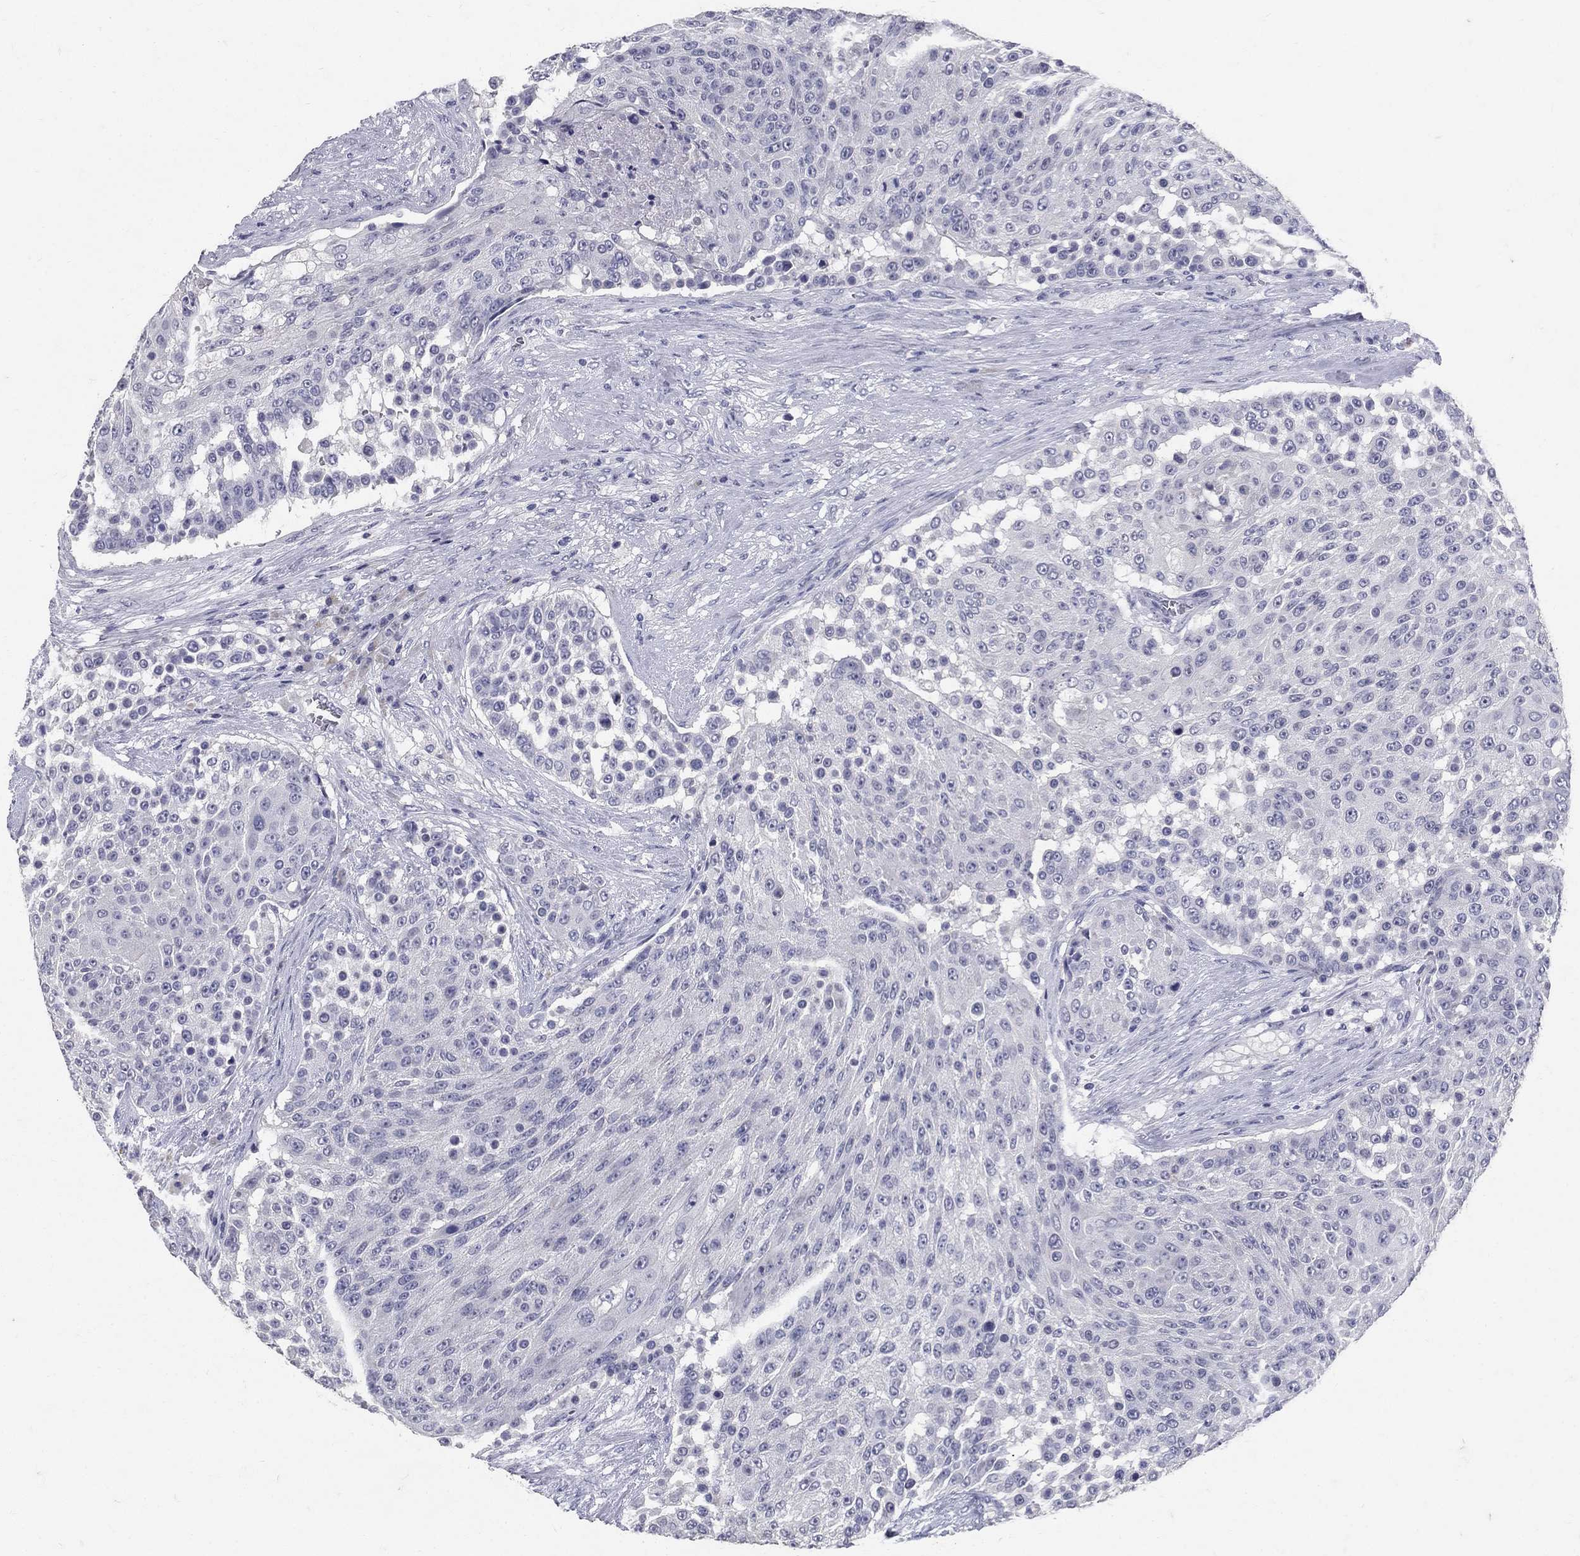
{"staining": {"intensity": "negative", "quantity": "none", "location": "none"}, "tissue": "urothelial cancer", "cell_type": "Tumor cells", "image_type": "cancer", "snomed": [{"axis": "morphology", "description": "Urothelial carcinoma, High grade"}, {"axis": "topography", "description": "Urinary bladder"}], "caption": "A micrograph of human urothelial cancer is negative for staining in tumor cells.", "gene": "POMC", "patient": {"sex": "female", "age": 63}}